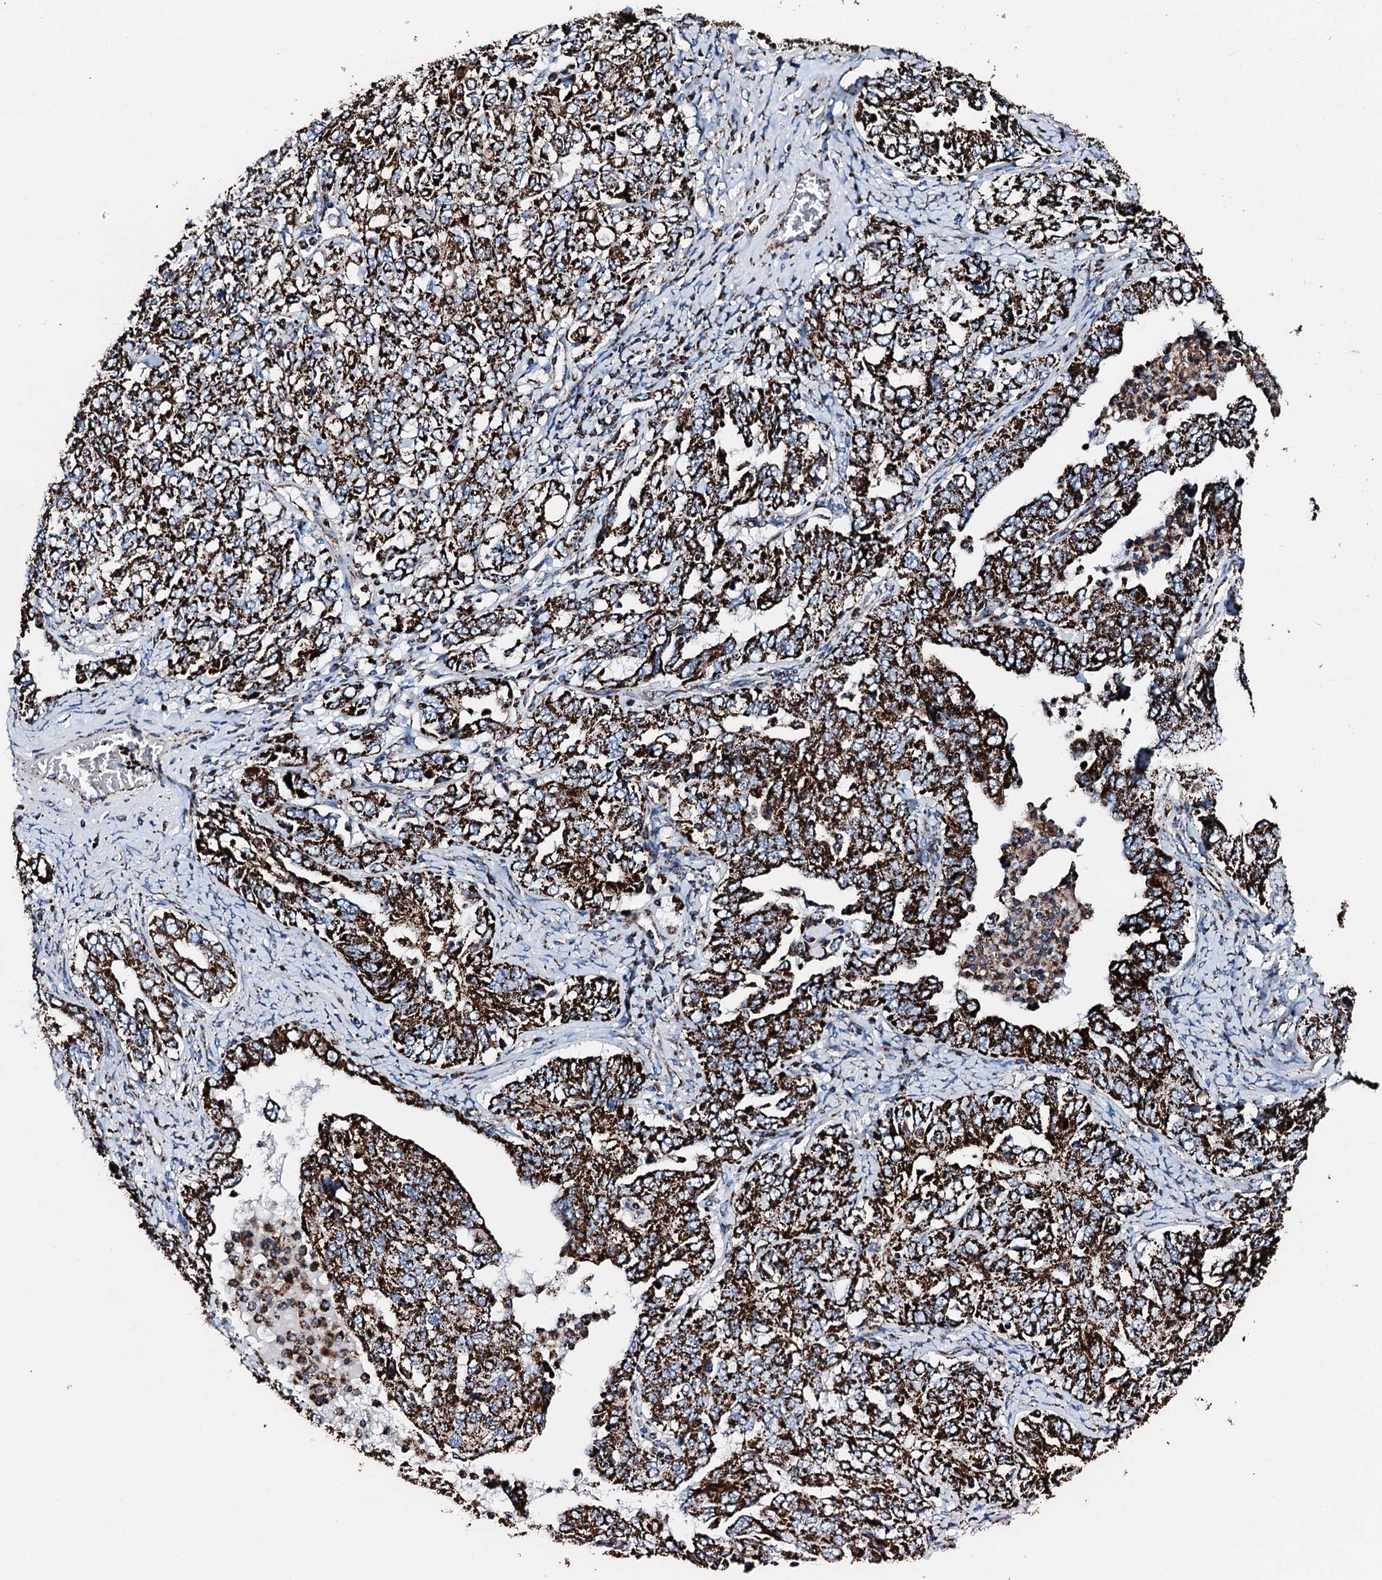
{"staining": {"intensity": "strong", "quantity": ">75%", "location": "cytoplasmic/membranous"}, "tissue": "ovarian cancer", "cell_type": "Tumor cells", "image_type": "cancer", "snomed": [{"axis": "morphology", "description": "Carcinoma, endometroid"}, {"axis": "topography", "description": "Ovary"}], "caption": "The micrograph displays staining of ovarian endometroid carcinoma, revealing strong cytoplasmic/membranous protein staining (brown color) within tumor cells.", "gene": "HADH", "patient": {"sex": "female", "age": 62}}